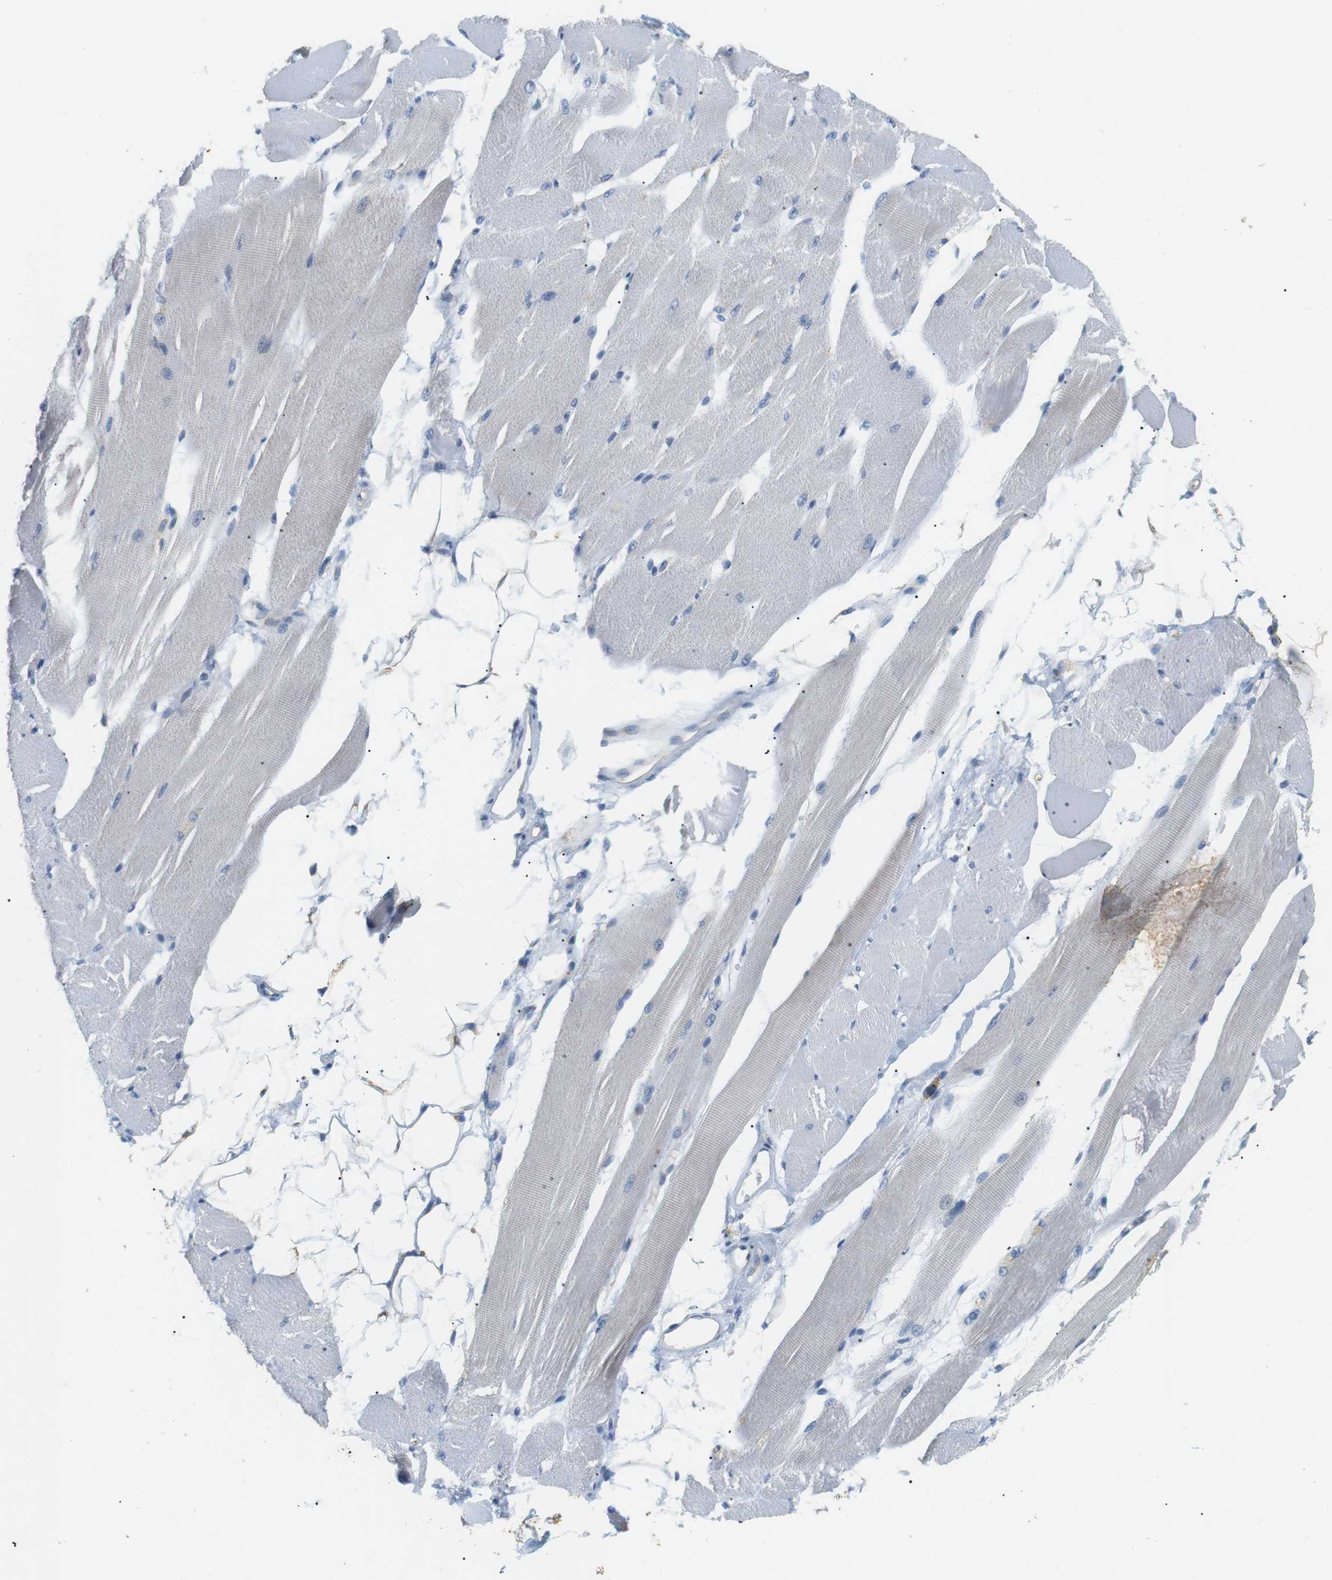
{"staining": {"intensity": "negative", "quantity": "none", "location": "none"}, "tissue": "skeletal muscle", "cell_type": "Myocytes", "image_type": "normal", "snomed": [{"axis": "morphology", "description": "Normal tissue, NOS"}, {"axis": "topography", "description": "Skeletal muscle"}, {"axis": "topography", "description": "Peripheral nerve tissue"}], "caption": "Myocytes are negative for protein expression in unremarkable human skeletal muscle. Nuclei are stained in blue.", "gene": "CD300E", "patient": {"sex": "female", "age": 84}}